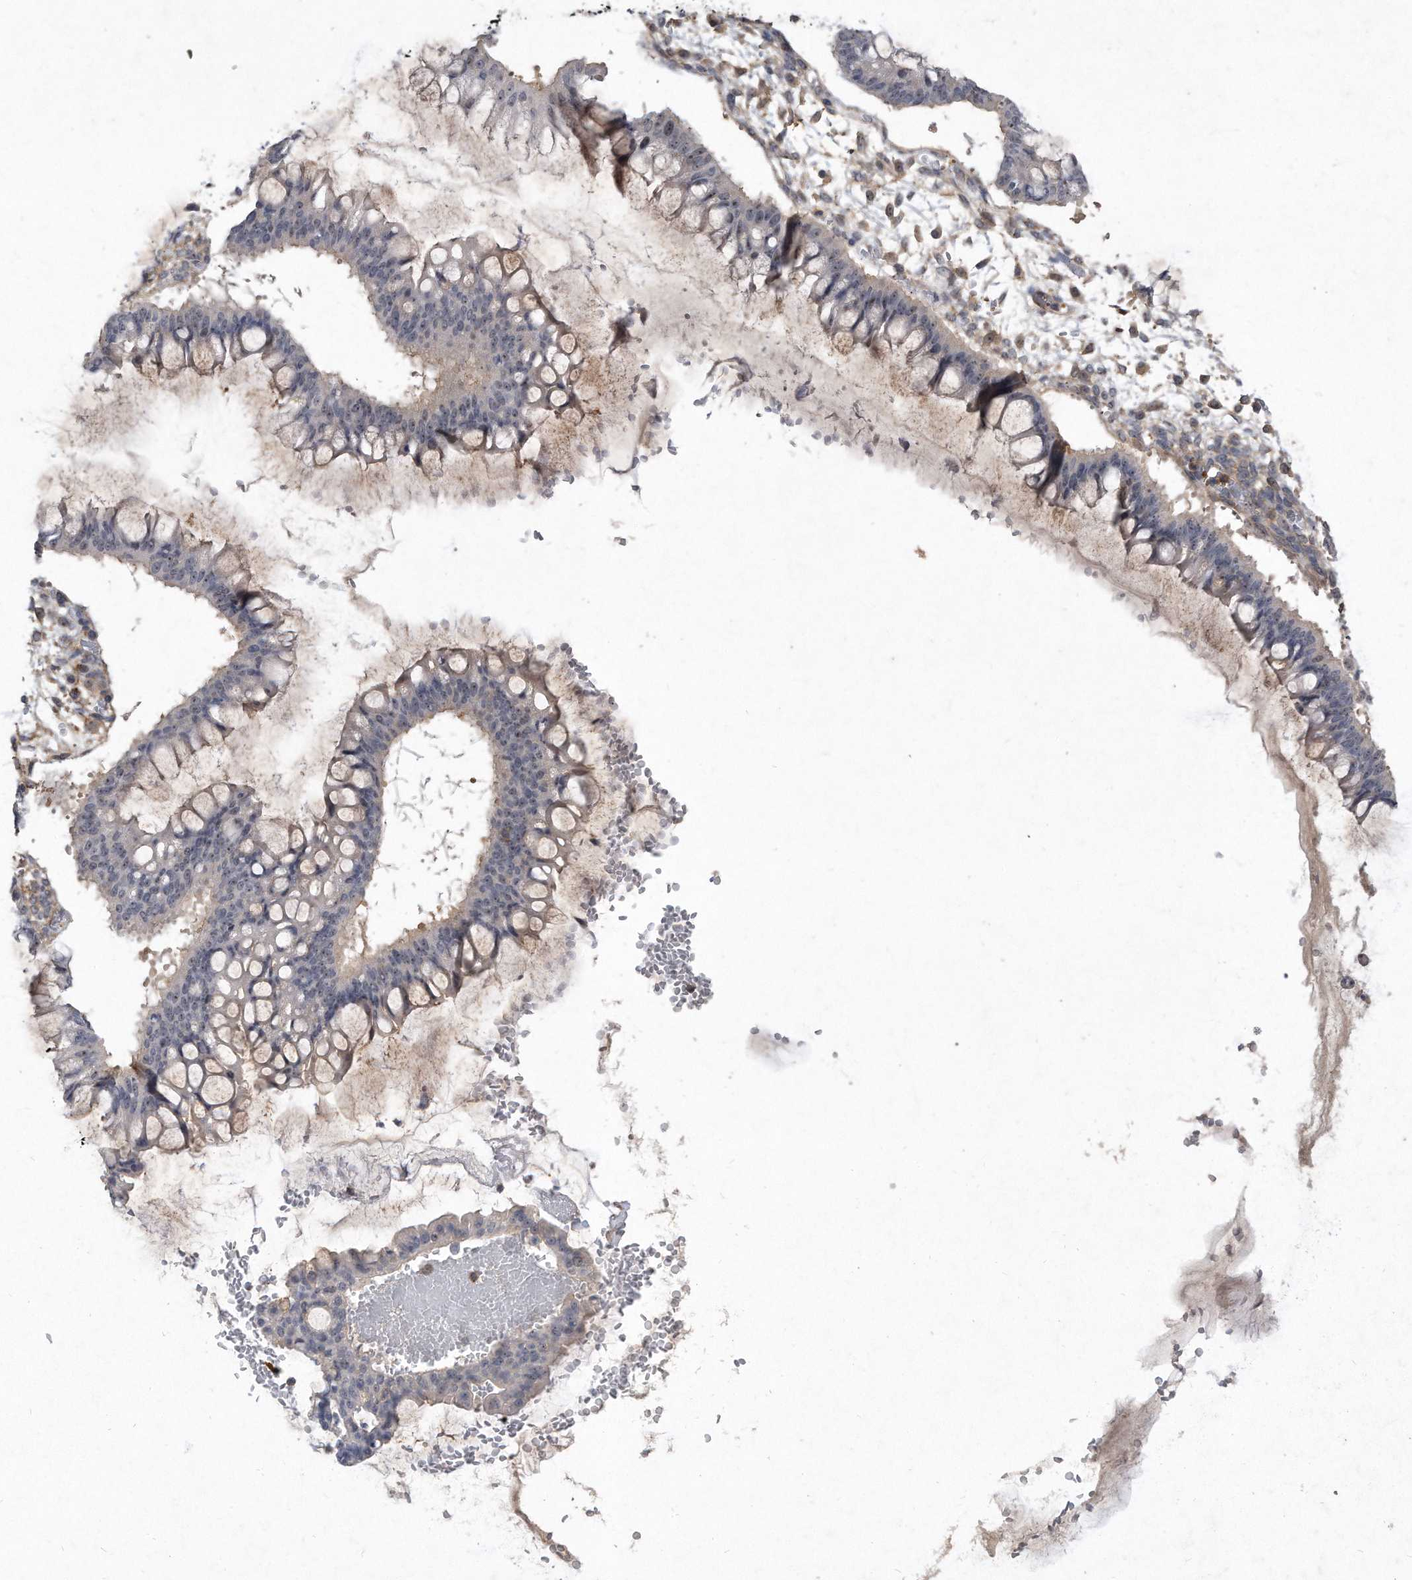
{"staining": {"intensity": "weak", "quantity": "25%-75%", "location": "nuclear"}, "tissue": "ovarian cancer", "cell_type": "Tumor cells", "image_type": "cancer", "snomed": [{"axis": "morphology", "description": "Cystadenocarcinoma, mucinous, NOS"}, {"axis": "topography", "description": "Ovary"}], "caption": "This is a photomicrograph of immunohistochemistry staining of ovarian cancer (mucinous cystadenocarcinoma), which shows weak staining in the nuclear of tumor cells.", "gene": "PGBD2", "patient": {"sex": "female", "age": 73}}